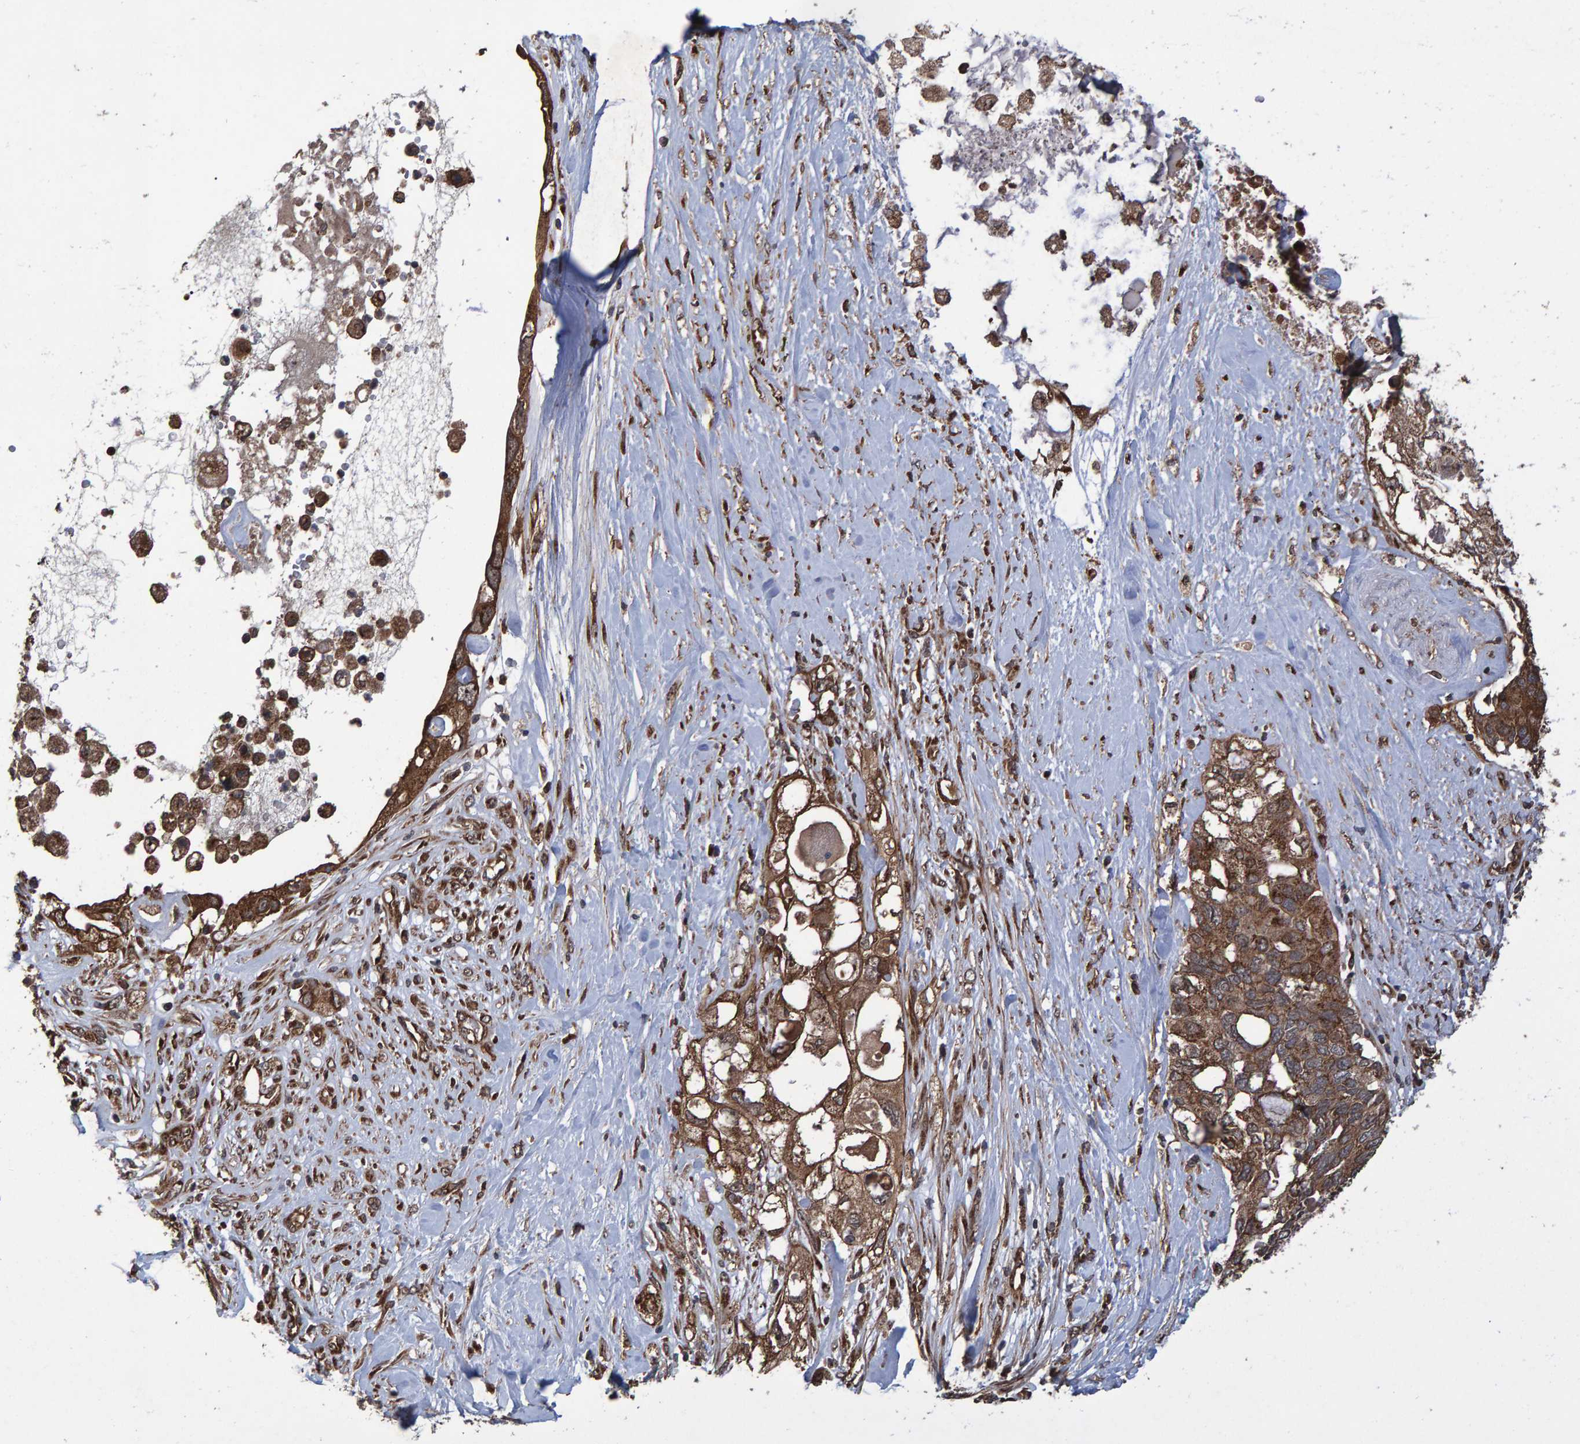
{"staining": {"intensity": "moderate", "quantity": ">75%", "location": "cytoplasmic/membranous,nuclear"}, "tissue": "pancreatic cancer", "cell_type": "Tumor cells", "image_type": "cancer", "snomed": [{"axis": "morphology", "description": "Adenocarcinoma, NOS"}, {"axis": "topography", "description": "Pancreas"}], "caption": "Immunohistochemical staining of human pancreatic cancer shows medium levels of moderate cytoplasmic/membranous and nuclear protein positivity in about >75% of tumor cells. (brown staining indicates protein expression, while blue staining denotes nuclei).", "gene": "TRIM68", "patient": {"sex": "female", "age": 56}}